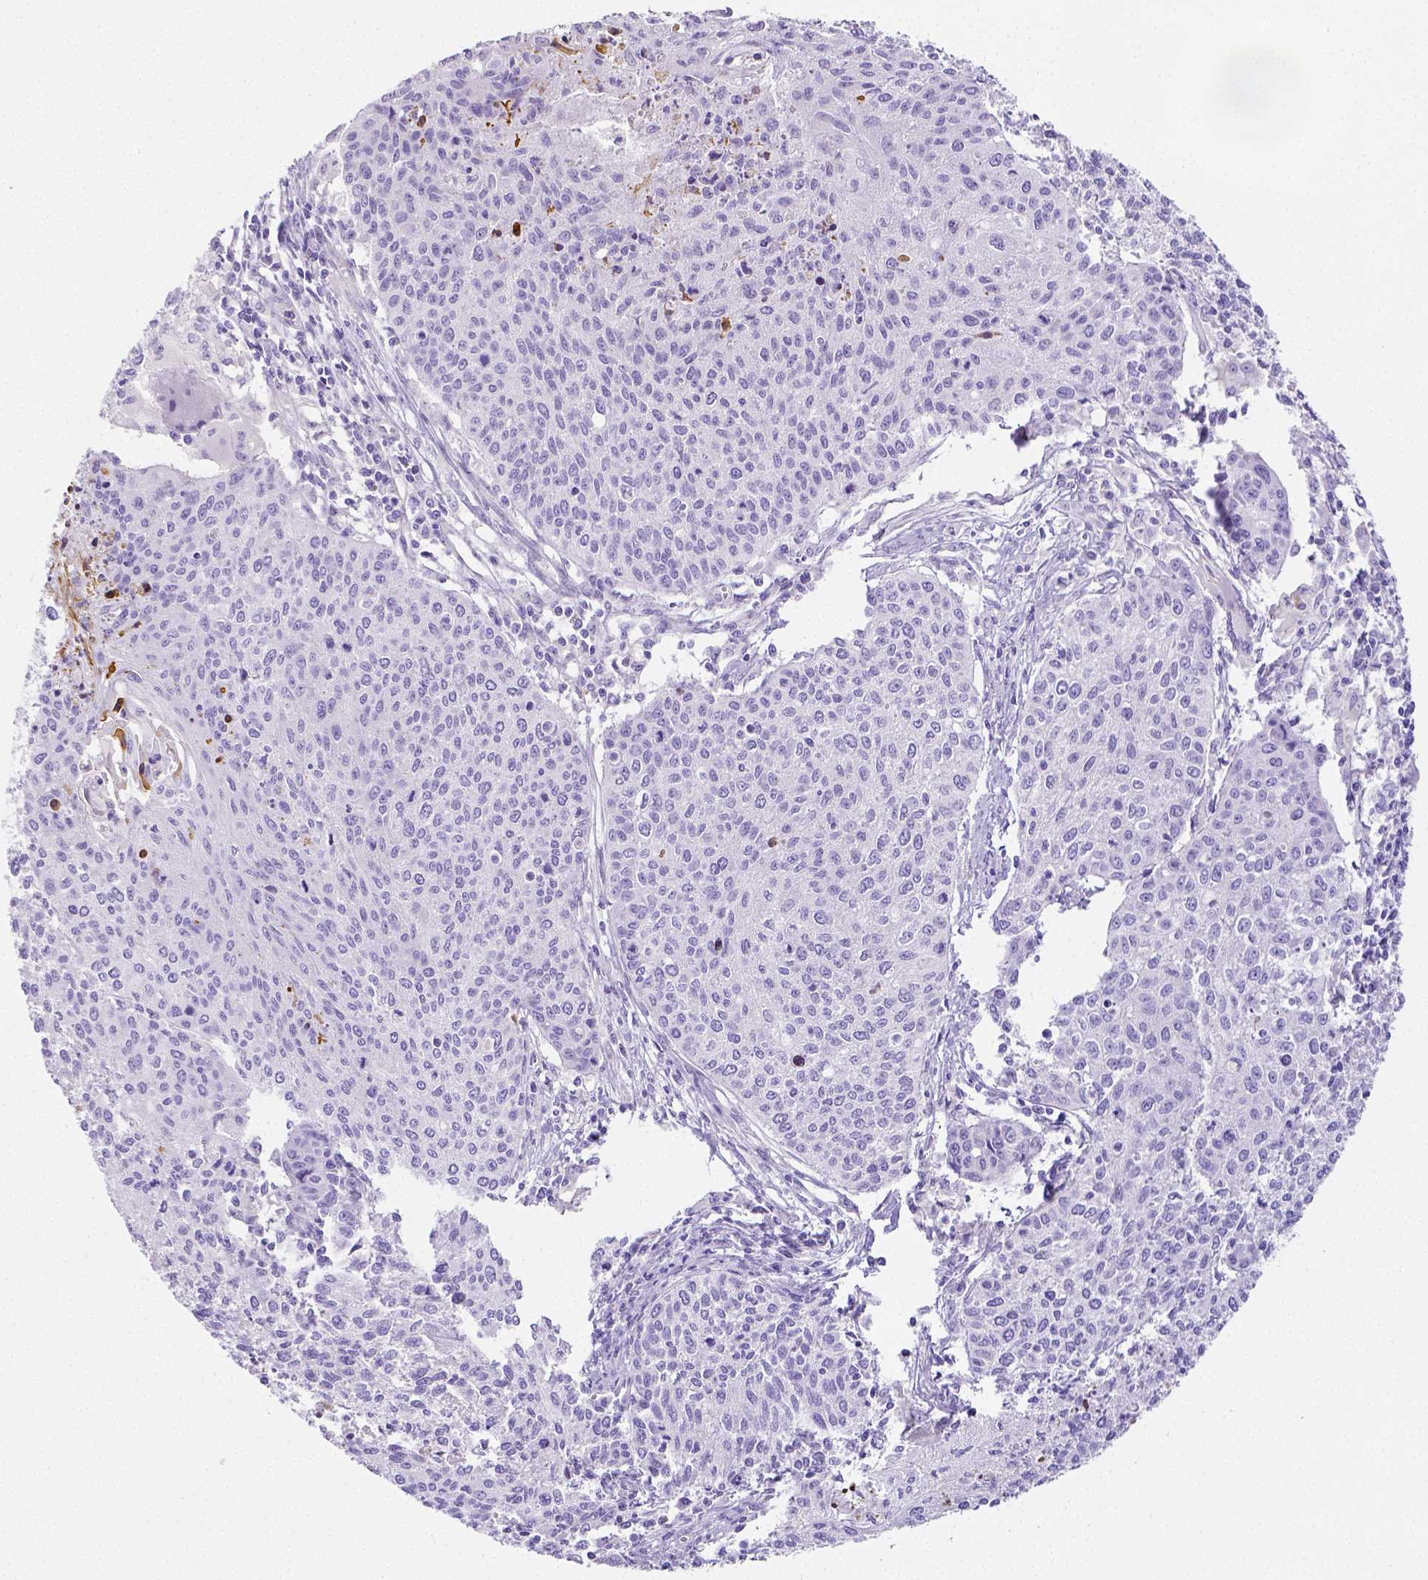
{"staining": {"intensity": "negative", "quantity": "none", "location": "none"}, "tissue": "cervical cancer", "cell_type": "Tumor cells", "image_type": "cancer", "snomed": [{"axis": "morphology", "description": "Squamous cell carcinoma, NOS"}, {"axis": "topography", "description": "Cervix"}], "caption": "There is no significant staining in tumor cells of squamous cell carcinoma (cervical).", "gene": "ARHGAP36", "patient": {"sex": "female", "age": 38}}